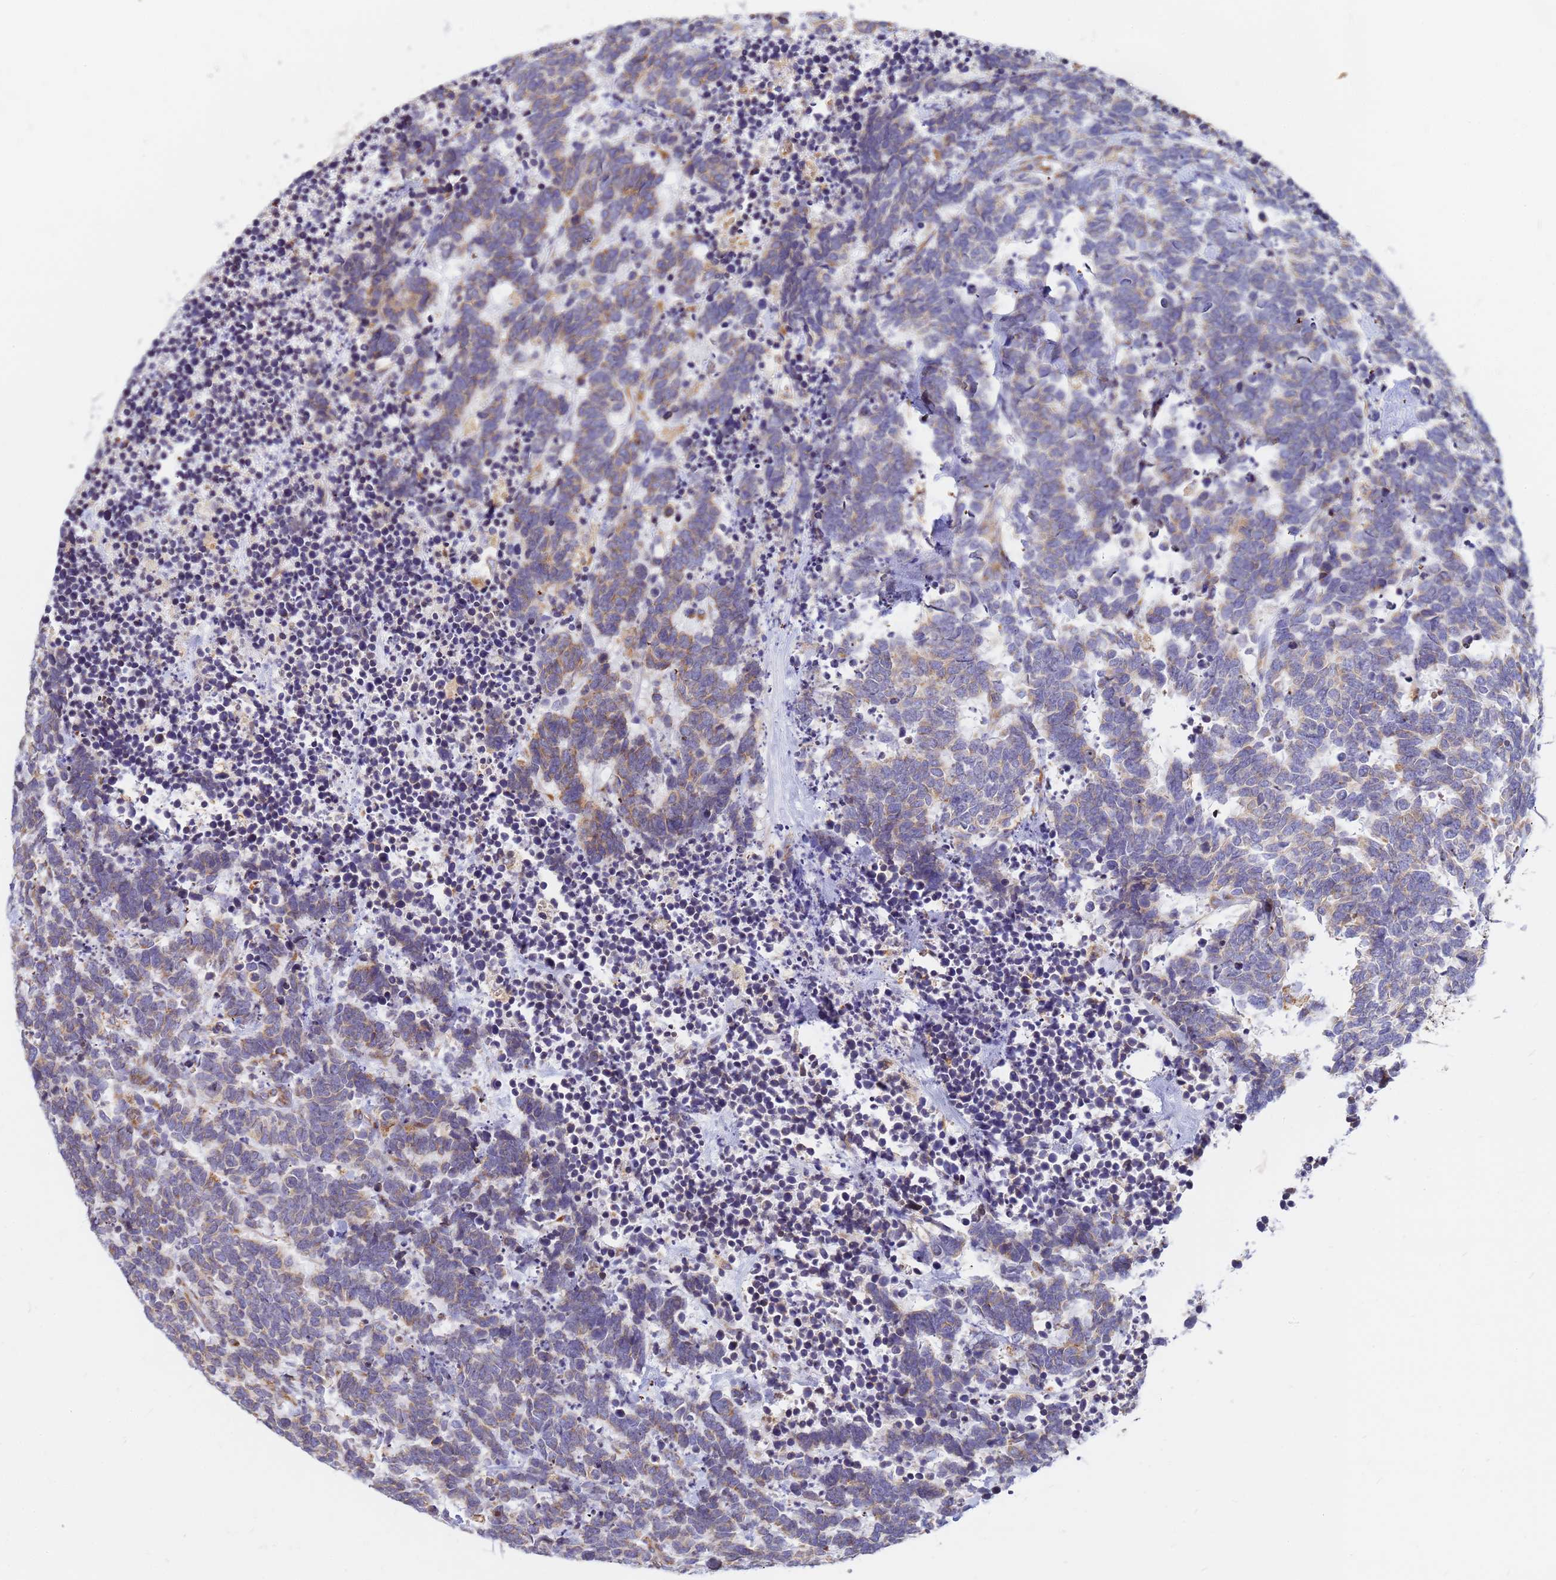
{"staining": {"intensity": "weak", "quantity": "25%-75%", "location": "cytoplasmic/membranous"}, "tissue": "carcinoid", "cell_type": "Tumor cells", "image_type": "cancer", "snomed": [{"axis": "morphology", "description": "Carcinoma, NOS"}, {"axis": "morphology", "description": "Carcinoid, malignant, NOS"}, {"axis": "topography", "description": "Urinary bladder"}], "caption": "Carcinoid stained for a protein (brown) shows weak cytoplasmic/membranous positive positivity in approximately 25%-75% of tumor cells.", "gene": "SSR4", "patient": {"sex": "male", "age": 57}}